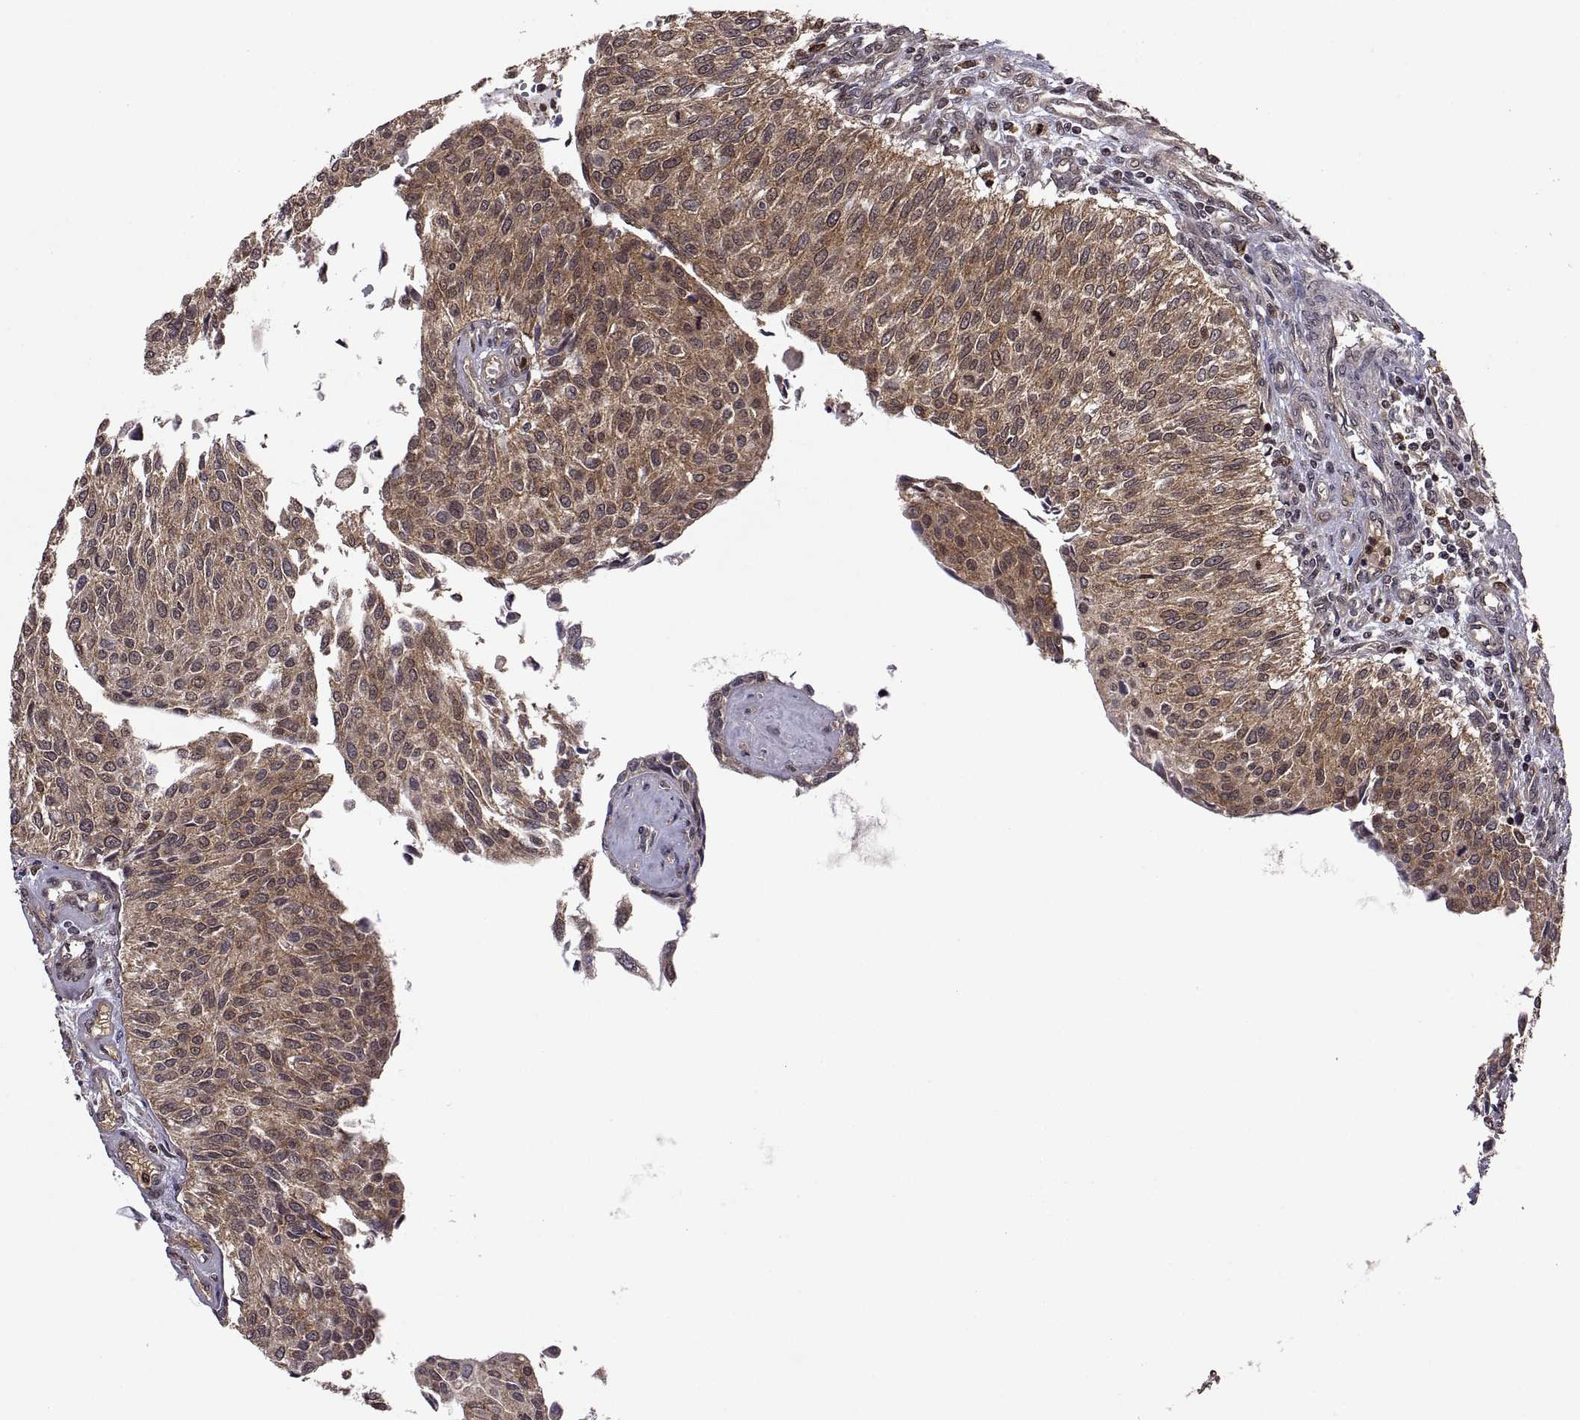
{"staining": {"intensity": "moderate", "quantity": "25%-75%", "location": "cytoplasmic/membranous"}, "tissue": "urothelial cancer", "cell_type": "Tumor cells", "image_type": "cancer", "snomed": [{"axis": "morphology", "description": "Urothelial carcinoma, NOS"}, {"axis": "topography", "description": "Urinary bladder"}], "caption": "Urothelial cancer stained for a protein reveals moderate cytoplasmic/membranous positivity in tumor cells.", "gene": "ZNRF2", "patient": {"sex": "male", "age": 55}}